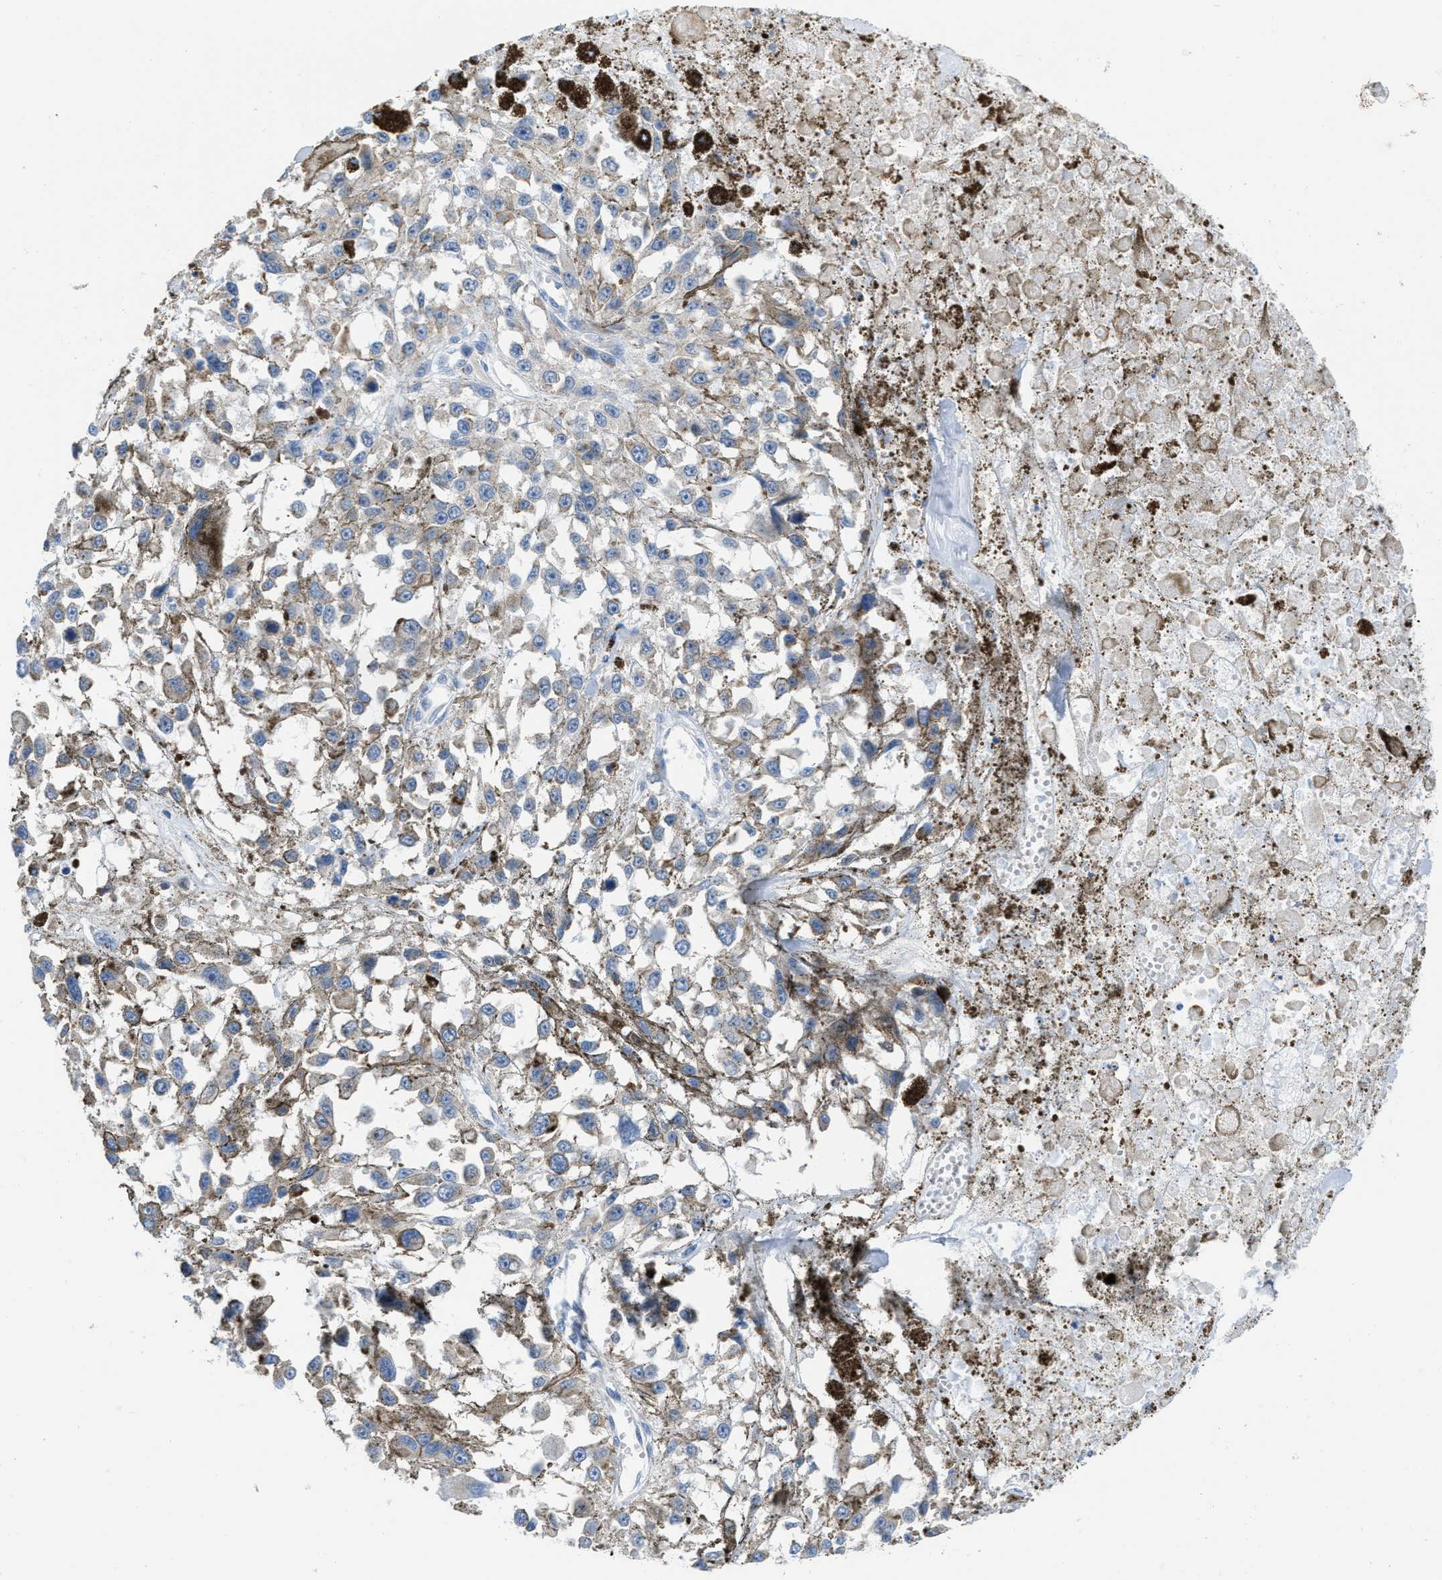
{"staining": {"intensity": "weak", "quantity": "25%-75%", "location": "cytoplasmic/membranous"}, "tissue": "melanoma", "cell_type": "Tumor cells", "image_type": "cancer", "snomed": [{"axis": "morphology", "description": "Malignant melanoma, Metastatic site"}, {"axis": "topography", "description": "Lymph node"}], "caption": "Melanoma stained with a protein marker exhibits weak staining in tumor cells.", "gene": "PTDSS1", "patient": {"sex": "male", "age": 59}}